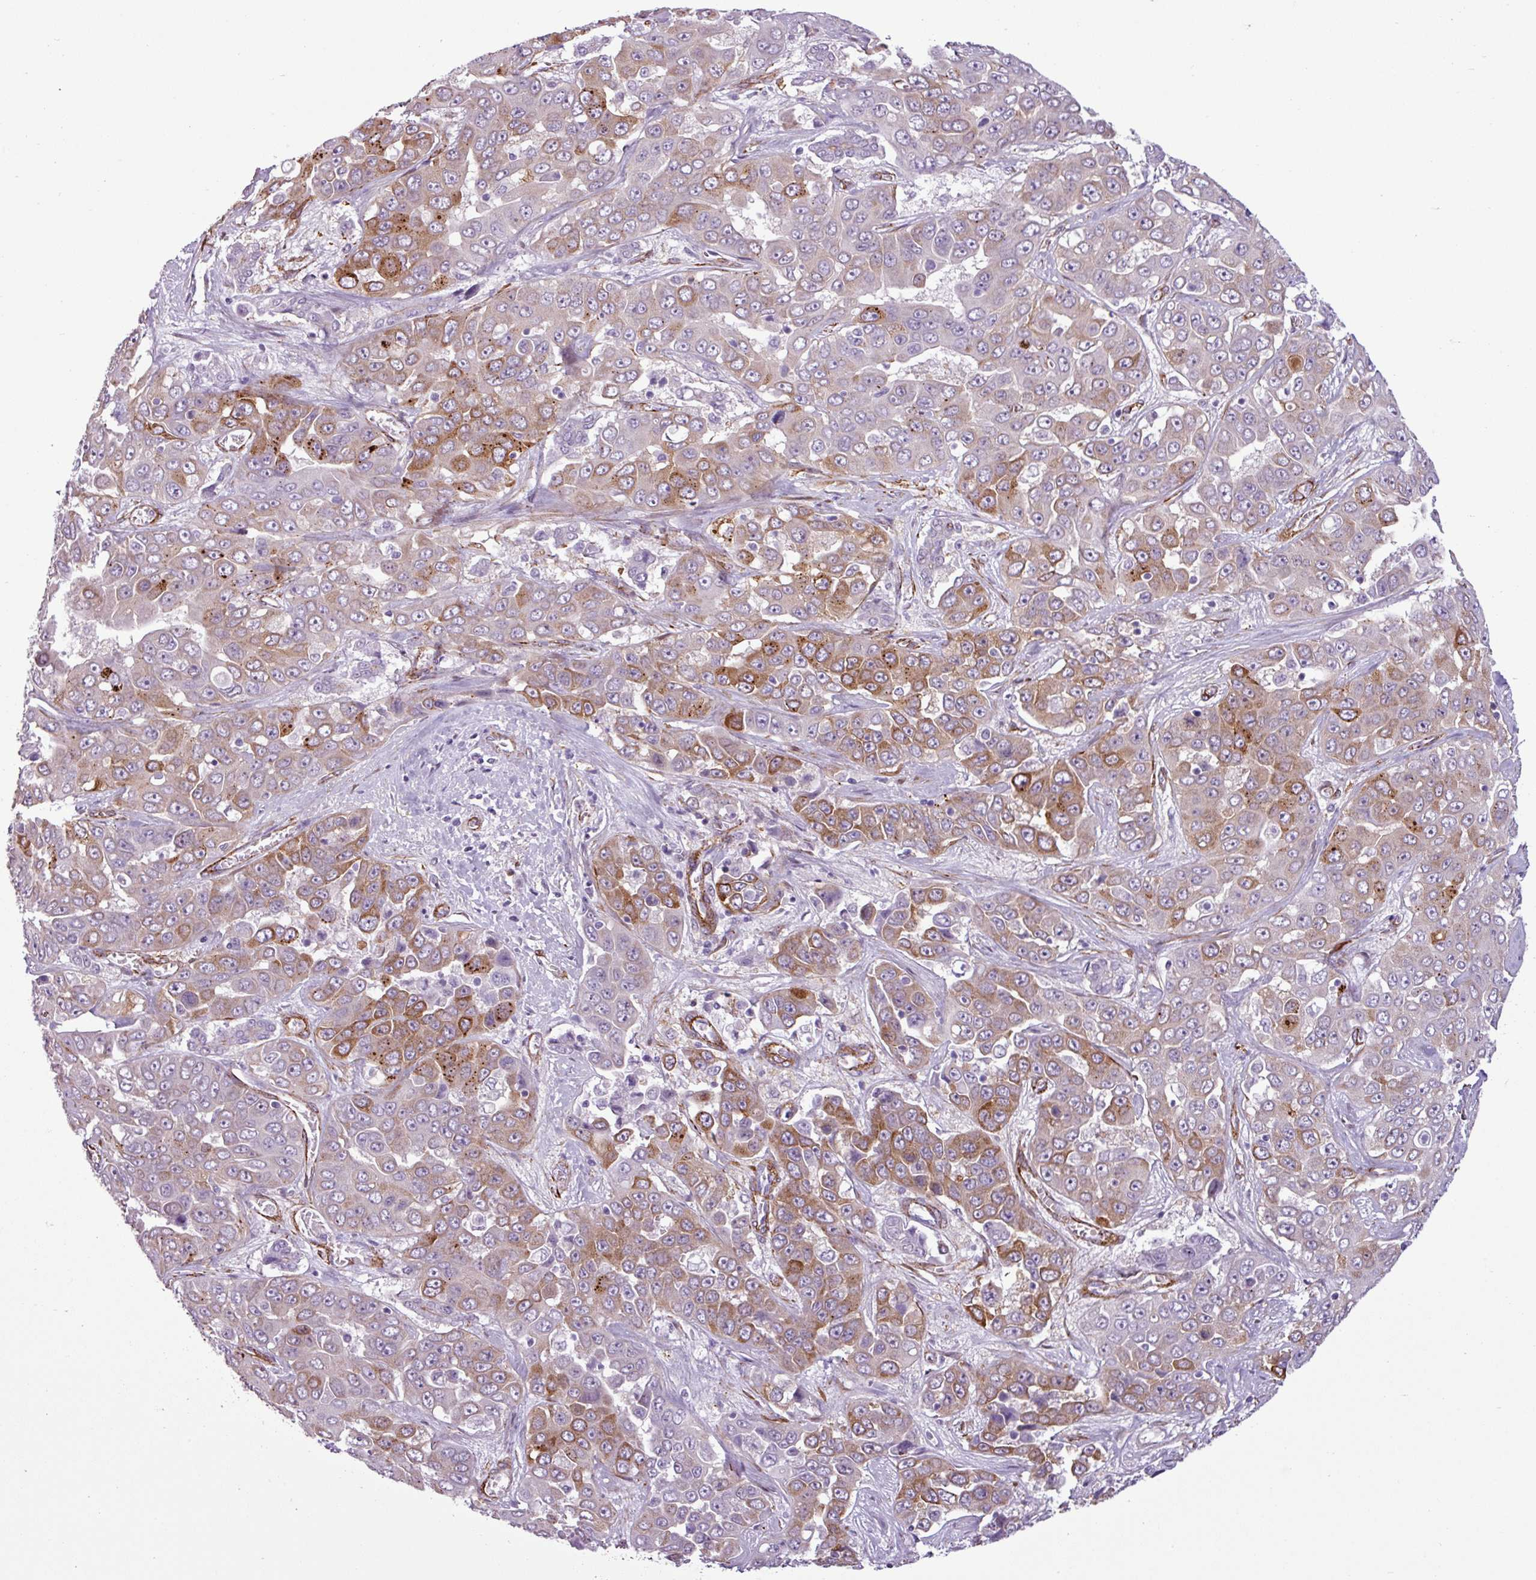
{"staining": {"intensity": "moderate", "quantity": "25%-75%", "location": "cytoplasmic/membranous"}, "tissue": "liver cancer", "cell_type": "Tumor cells", "image_type": "cancer", "snomed": [{"axis": "morphology", "description": "Cholangiocarcinoma"}, {"axis": "topography", "description": "Liver"}], "caption": "Liver cholangiocarcinoma was stained to show a protein in brown. There is medium levels of moderate cytoplasmic/membranous staining in about 25%-75% of tumor cells.", "gene": "ATP10A", "patient": {"sex": "female", "age": 52}}